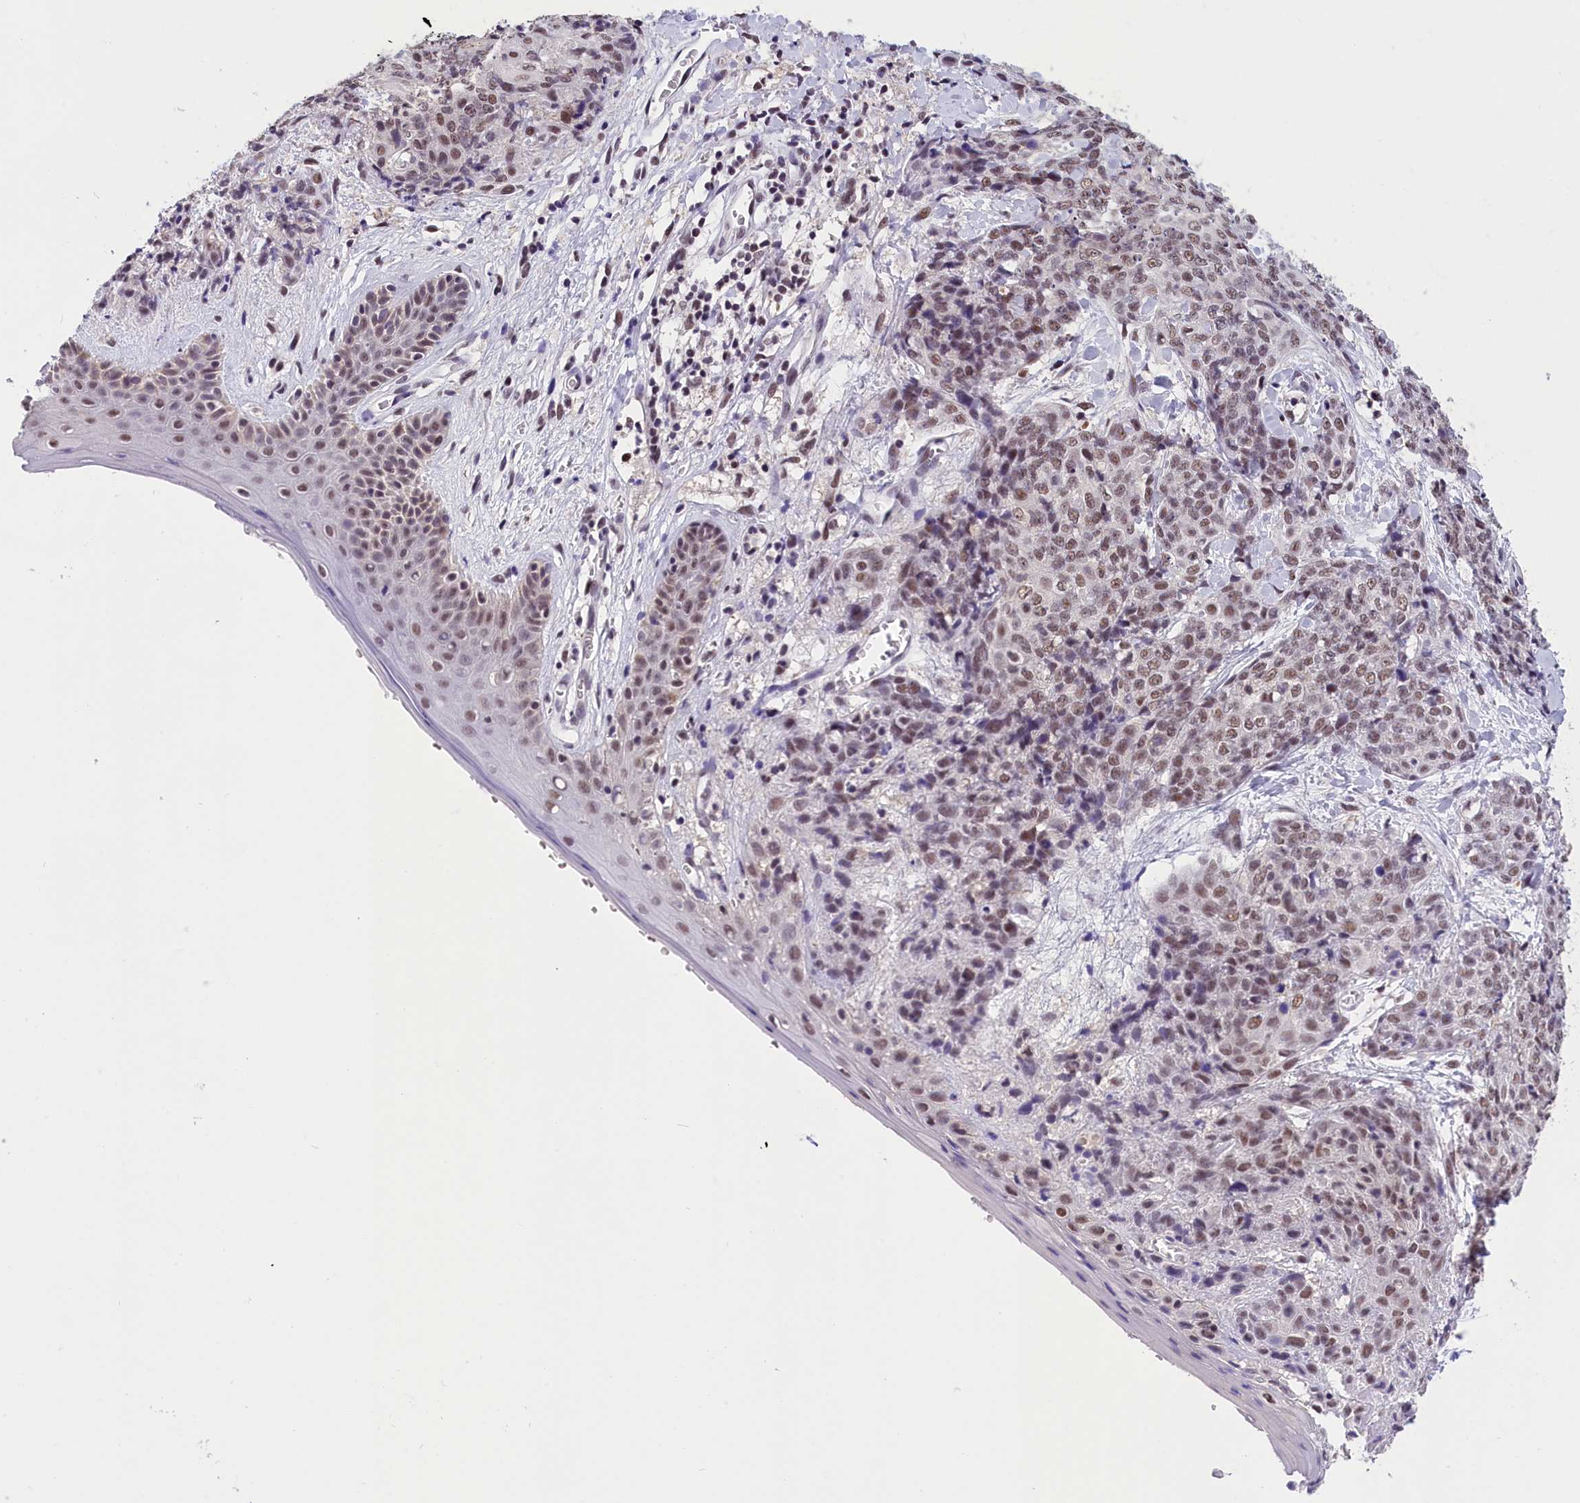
{"staining": {"intensity": "moderate", "quantity": ">75%", "location": "nuclear"}, "tissue": "skin cancer", "cell_type": "Tumor cells", "image_type": "cancer", "snomed": [{"axis": "morphology", "description": "Squamous cell carcinoma, NOS"}, {"axis": "topography", "description": "Skin"}, {"axis": "topography", "description": "Vulva"}], "caption": "IHC (DAB (3,3'-diaminobenzidine)) staining of squamous cell carcinoma (skin) exhibits moderate nuclear protein positivity in about >75% of tumor cells.", "gene": "ZC3H4", "patient": {"sex": "female", "age": 85}}